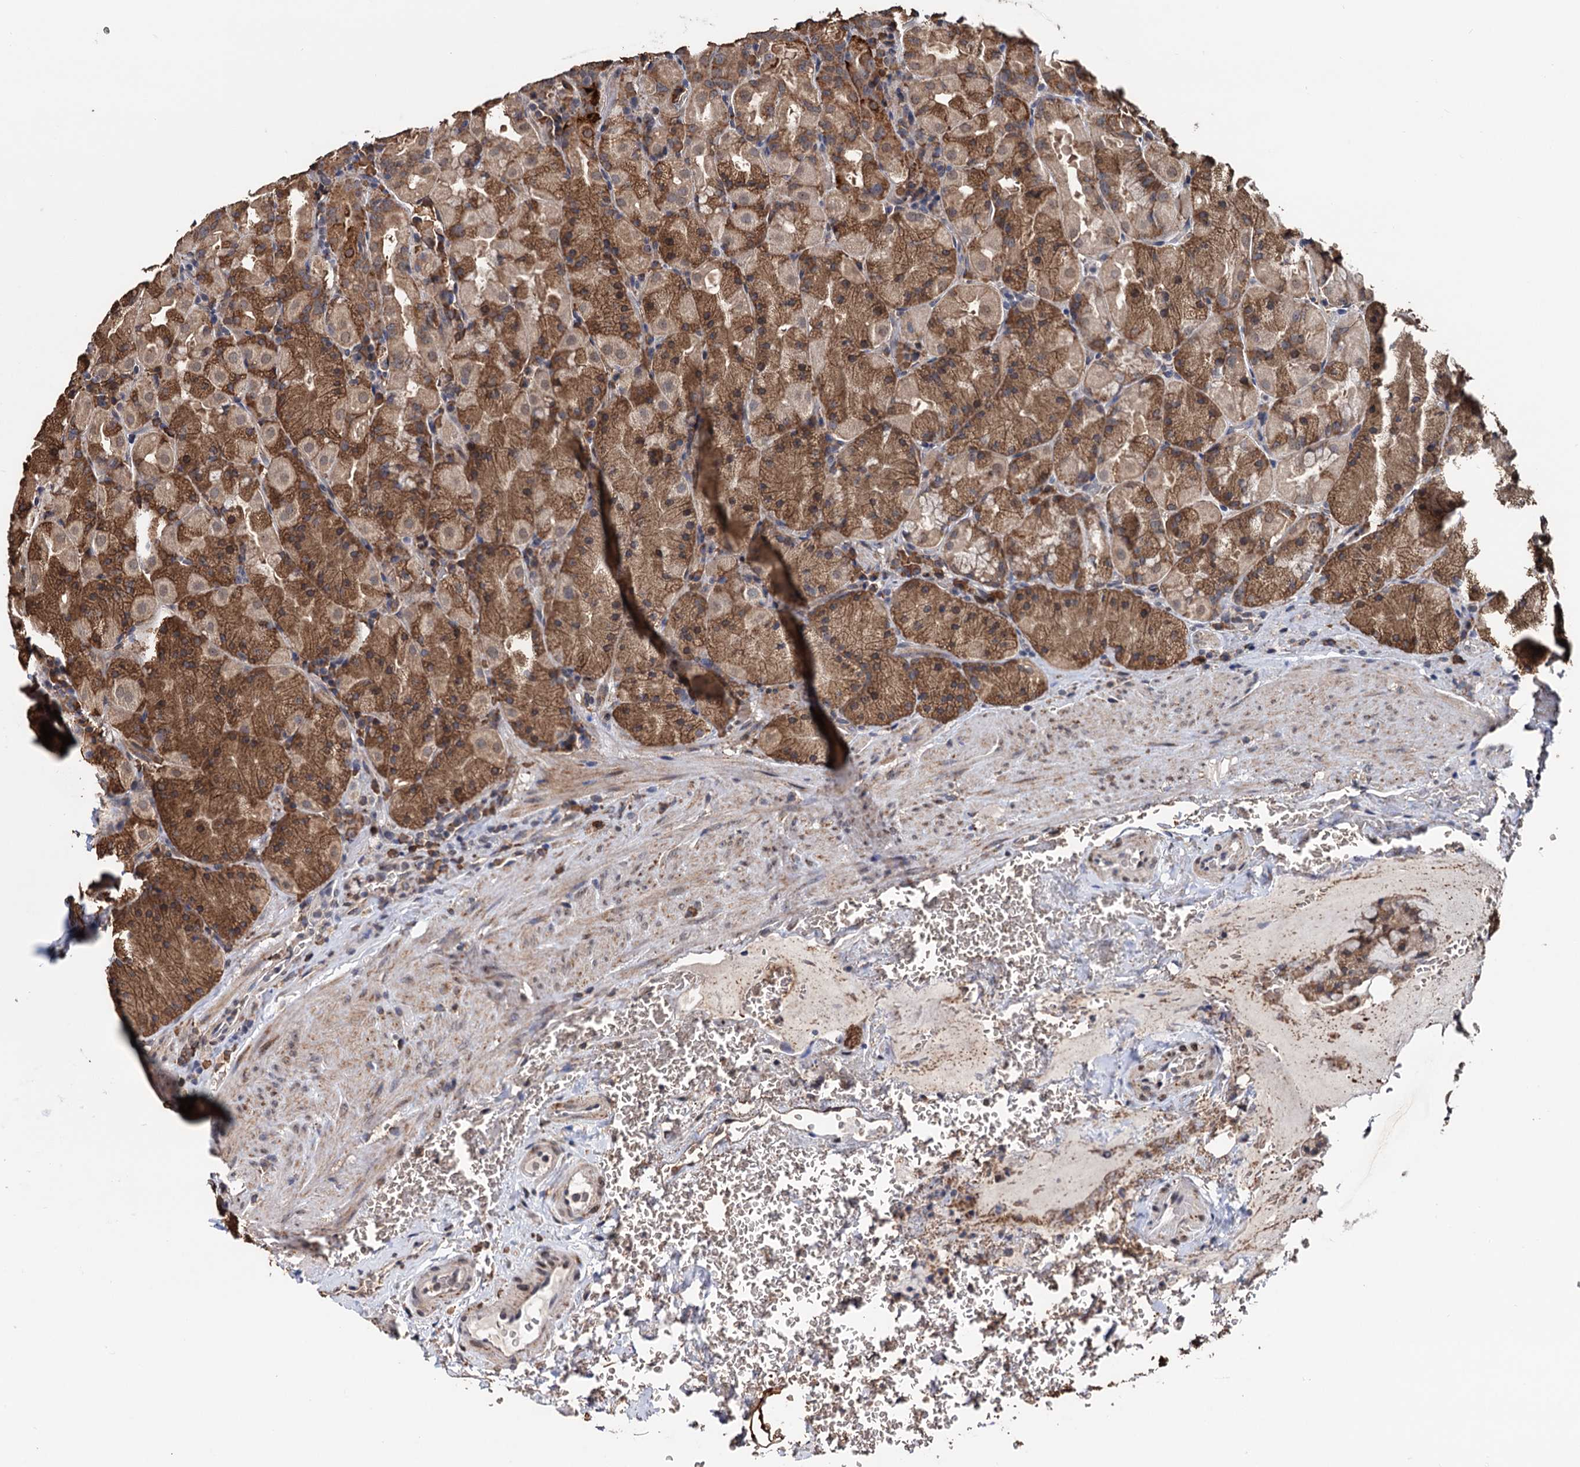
{"staining": {"intensity": "strong", "quantity": ">75%", "location": "cytoplasmic/membranous"}, "tissue": "stomach", "cell_type": "Glandular cells", "image_type": "normal", "snomed": [{"axis": "morphology", "description": "Normal tissue, NOS"}, {"axis": "topography", "description": "Stomach, upper"}, {"axis": "topography", "description": "Stomach, lower"}], "caption": "DAB (3,3'-diaminobenzidine) immunohistochemical staining of unremarkable human stomach shows strong cytoplasmic/membranous protein expression in approximately >75% of glandular cells. (DAB (3,3'-diaminobenzidine) = brown stain, brightfield microscopy at high magnification).", "gene": "TBC1D12", "patient": {"sex": "male", "age": 80}}